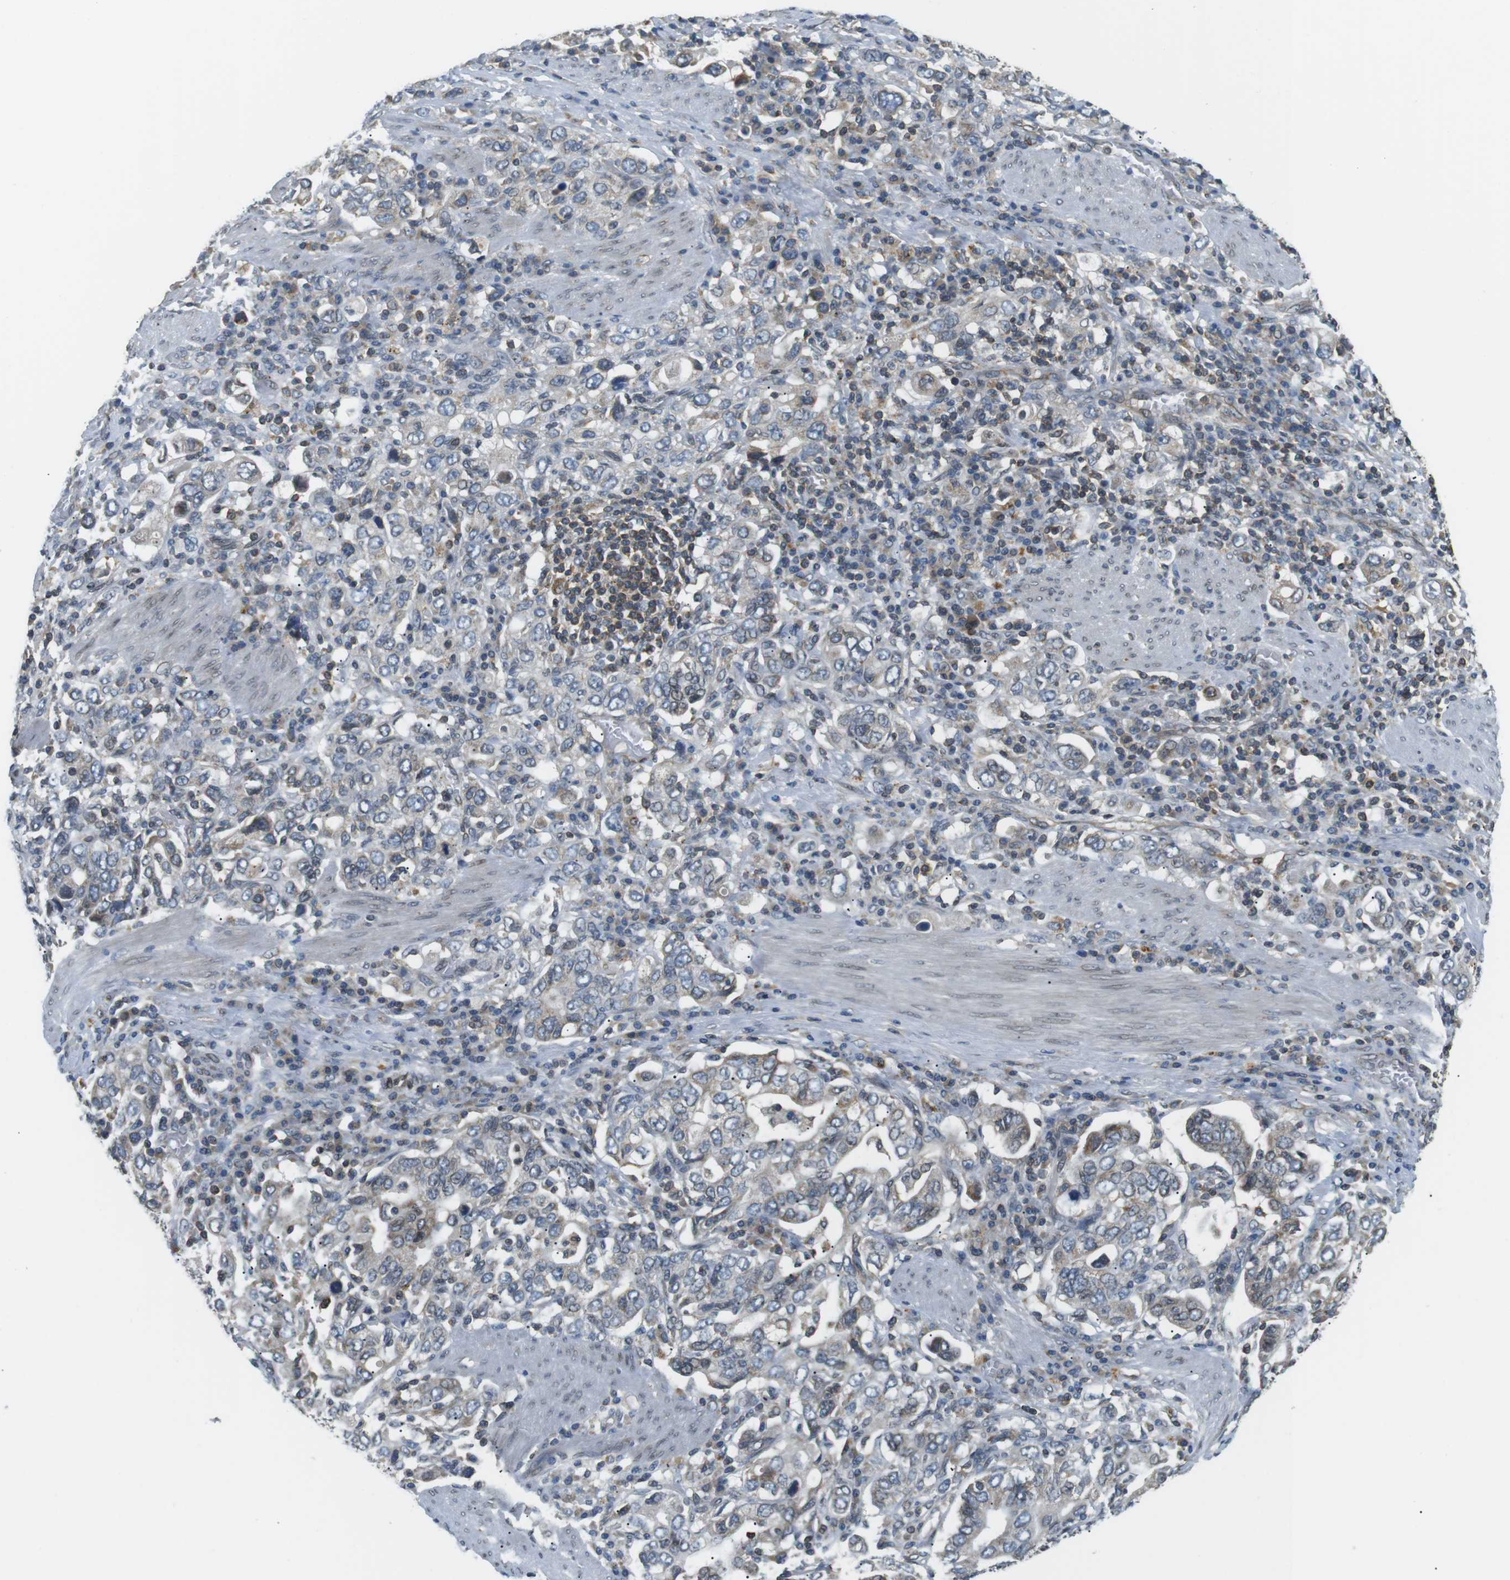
{"staining": {"intensity": "weak", "quantity": "<25%", "location": "cytoplasmic/membranous"}, "tissue": "stomach cancer", "cell_type": "Tumor cells", "image_type": "cancer", "snomed": [{"axis": "morphology", "description": "Adenocarcinoma, NOS"}, {"axis": "topography", "description": "Stomach, upper"}], "caption": "Adenocarcinoma (stomach) stained for a protein using immunohistochemistry displays no positivity tumor cells.", "gene": "TMX4", "patient": {"sex": "male", "age": 62}}